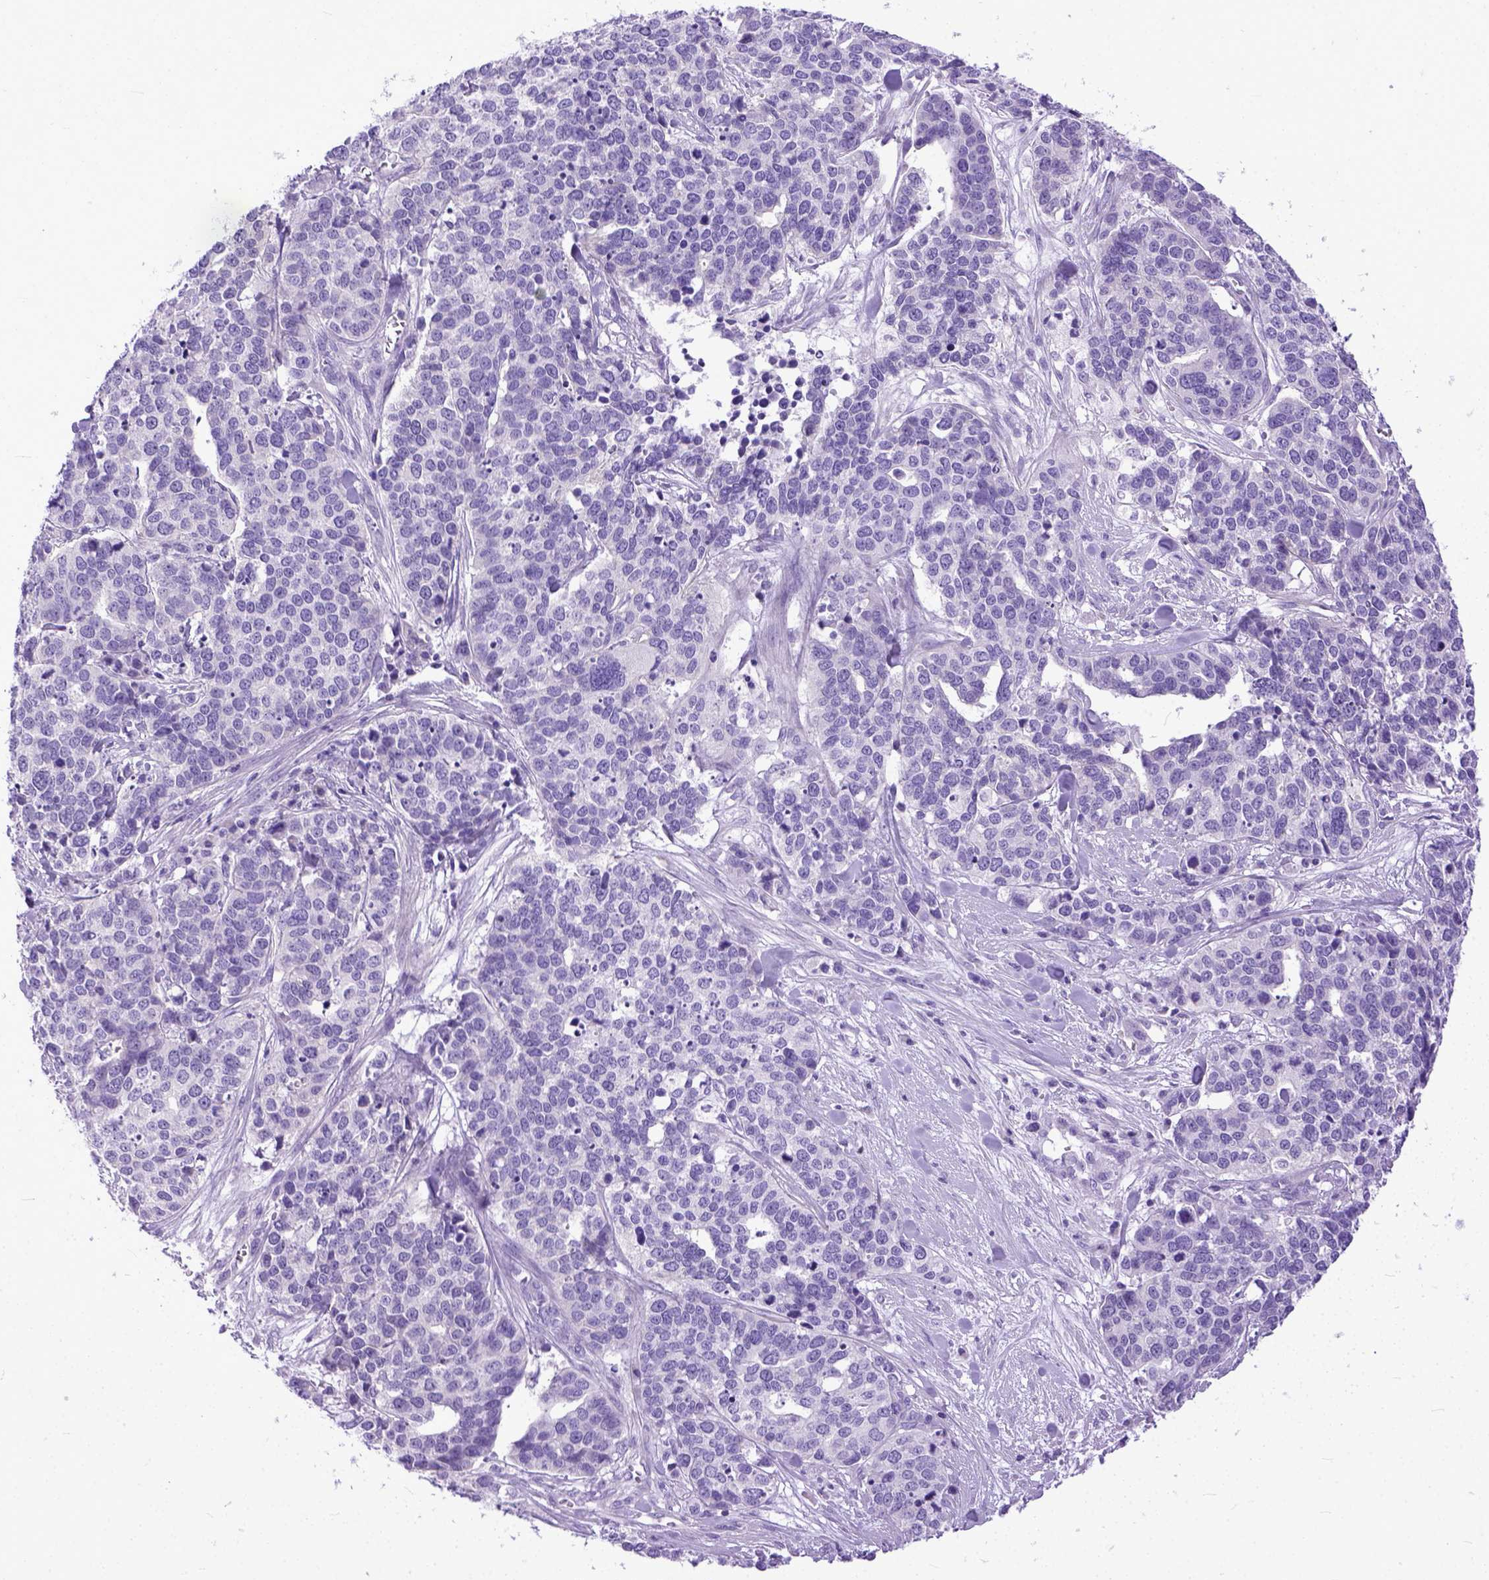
{"staining": {"intensity": "negative", "quantity": "none", "location": "none"}, "tissue": "ovarian cancer", "cell_type": "Tumor cells", "image_type": "cancer", "snomed": [{"axis": "morphology", "description": "Carcinoma, endometroid"}, {"axis": "topography", "description": "Ovary"}], "caption": "Immunohistochemistry (IHC) of human endometroid carcinoma (ovarian) demonstrates no staining in tumor cells.", "gene": "PPL", "patient": {"sex": "female", "age": 65}}